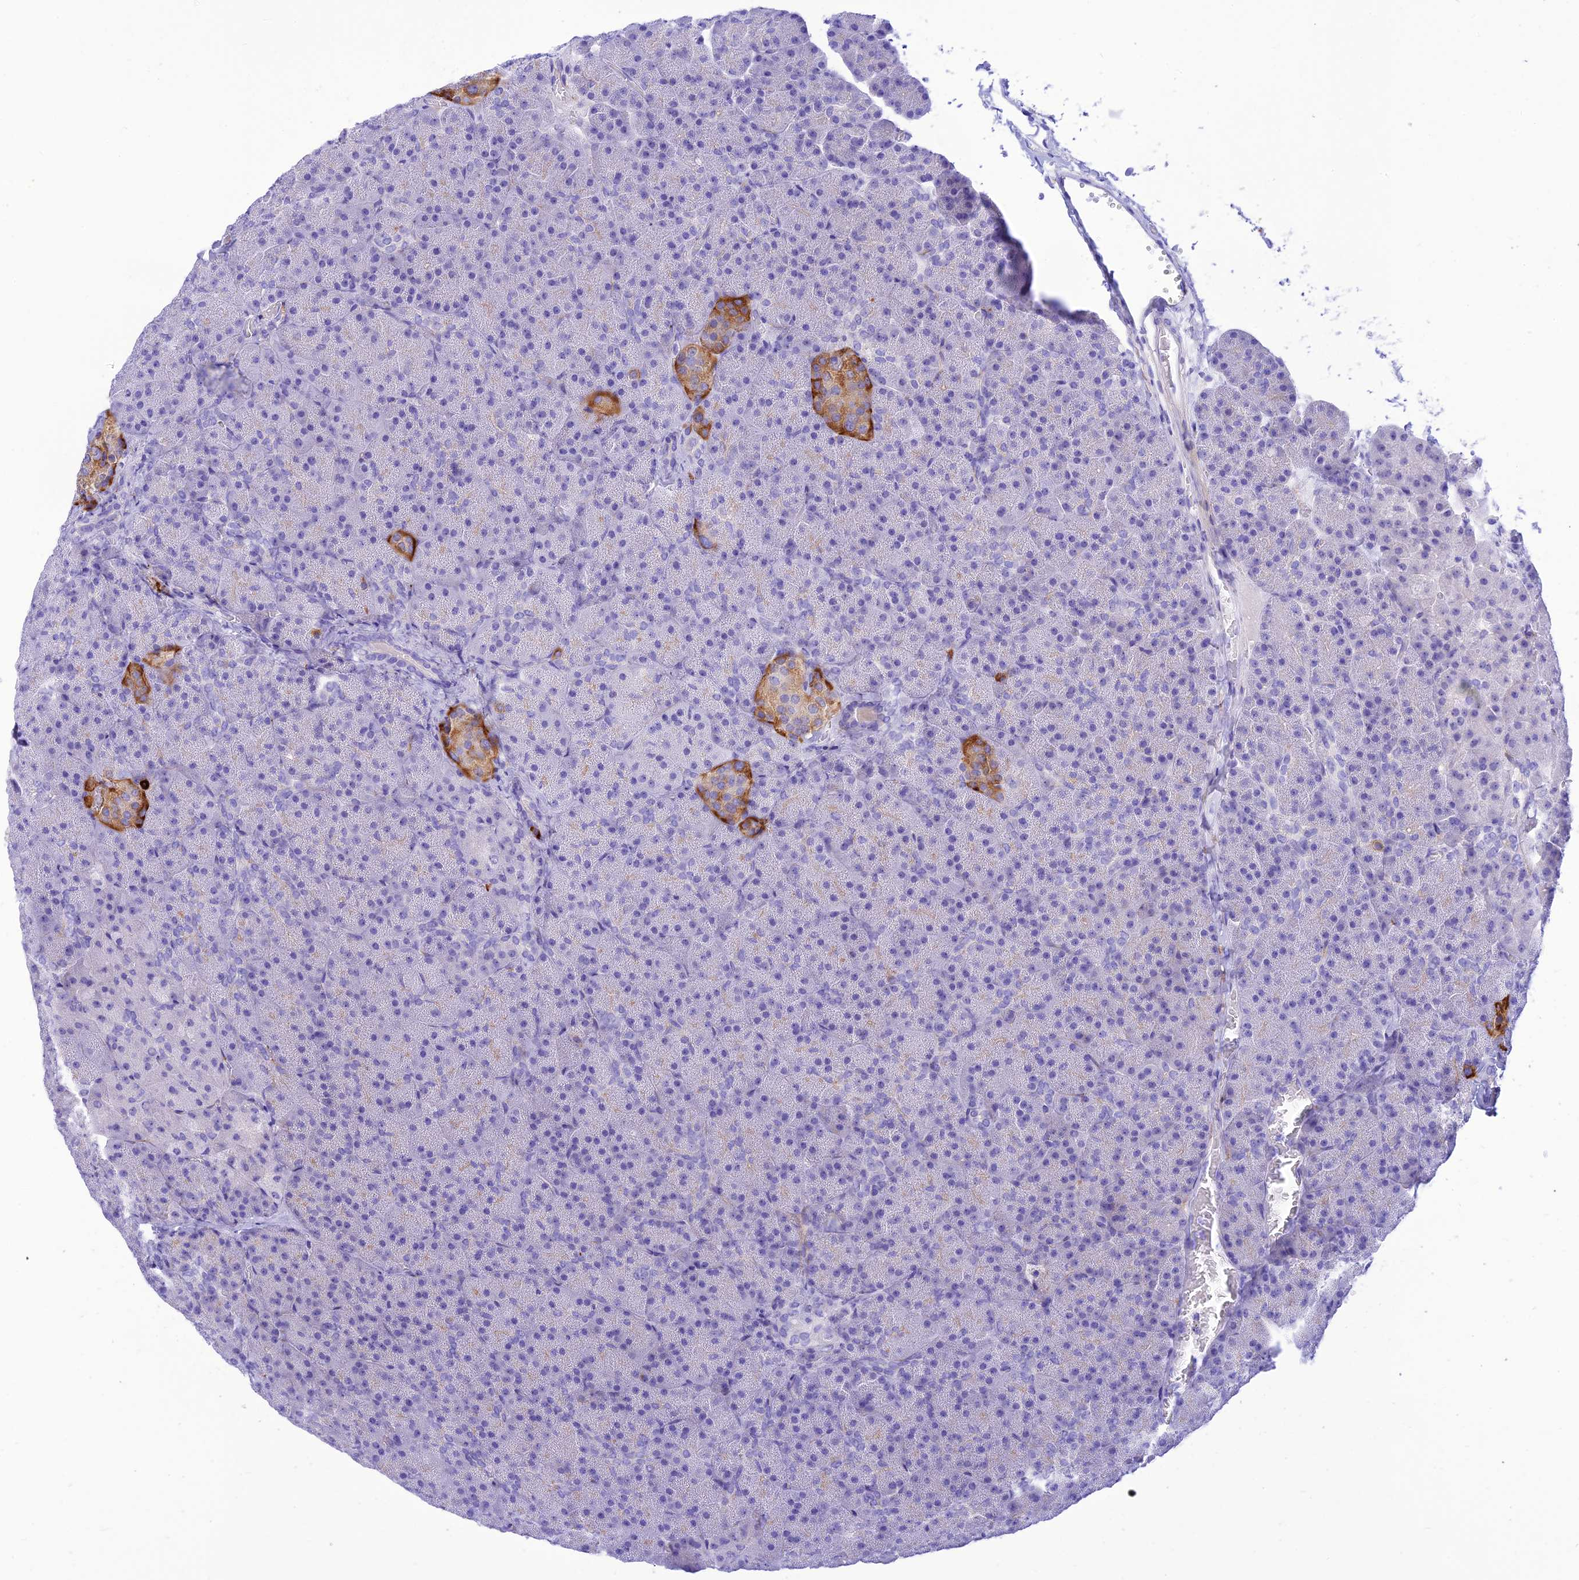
{"staining": {"intensity": "negative", "quantity": "none", "location": "none"}, "tissue": "pancreas", "cell_type": "Exocrine glandular cells", "image_type": "normal", "snomed": [{"axis": "morphology", "description": "Normal tissue, NOS"}, {"axis": "morphology", "description": "Carcinoid, malignant, NOS"}, {"axis": "topography", "description": "Pancreas"}], "caption": "Immunohistochemistry image of normal pancreas: pancreas stained with DAB (3,3'-diaminobenzidine) shows no significant protein positivity in exocrine glandular cells.", "gene": "PRNP", "patient": {"sex": "female", "age": 35}}